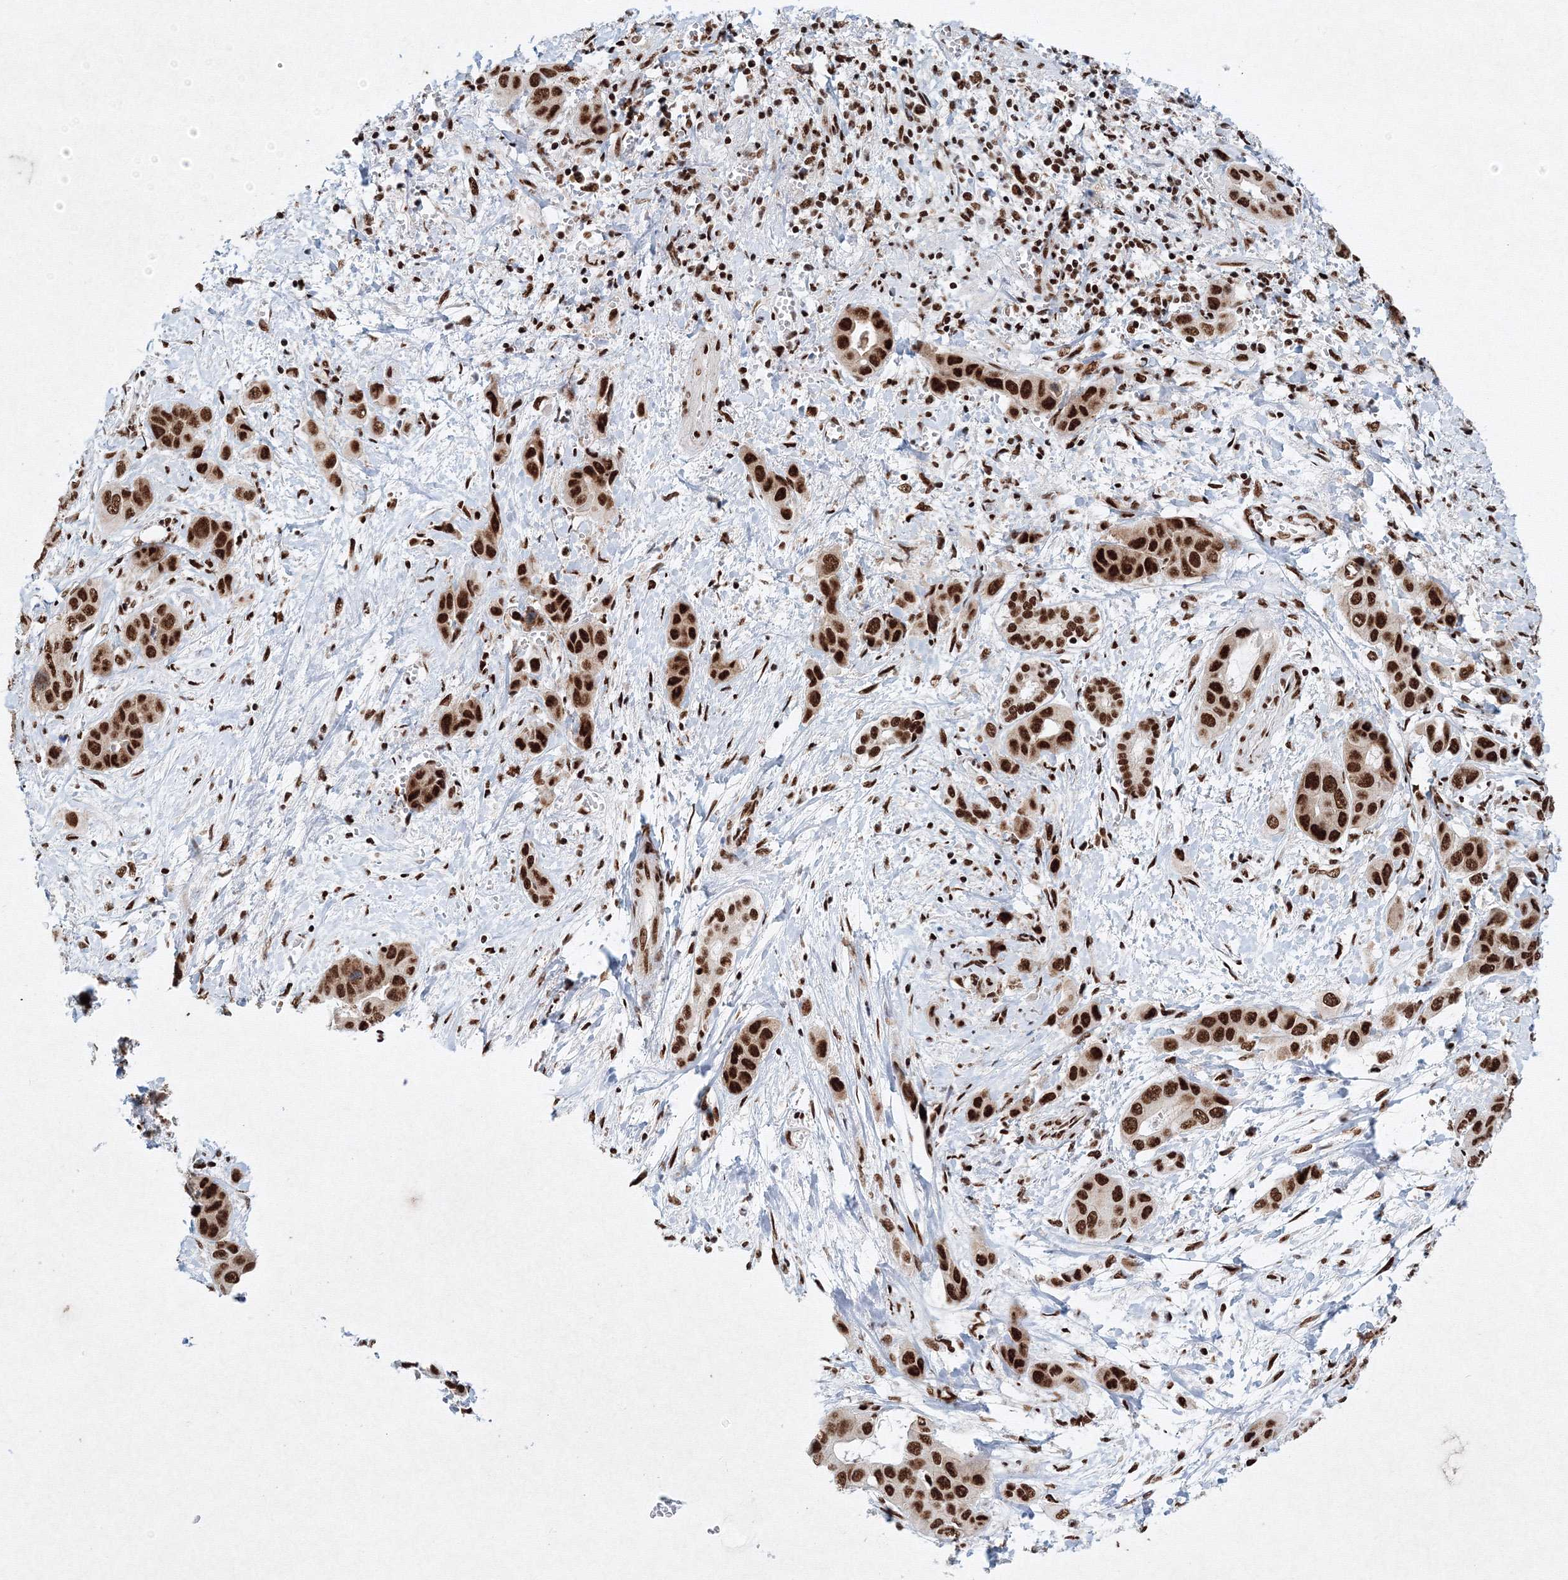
{"staining": {"intensity": "strong", "quantity": ">75%", "location": "nuclear"}, "tissue": "liver cancer", "cell_type": "Tumor cells", "image_type": "cancer", "snomed": [{"axis": "morphology", "description": "Cholangiocarcinoma"}, {"axis": "topography", "description": "Liver"}], "caption": "About >75% of tumor cells in liver cholangiocarcinoma show strong nuclear protein staining as visualized by brown immunohistochemical staining.", "gene": "SNRPC", "patient": {"sex": "female", "age": 52}}